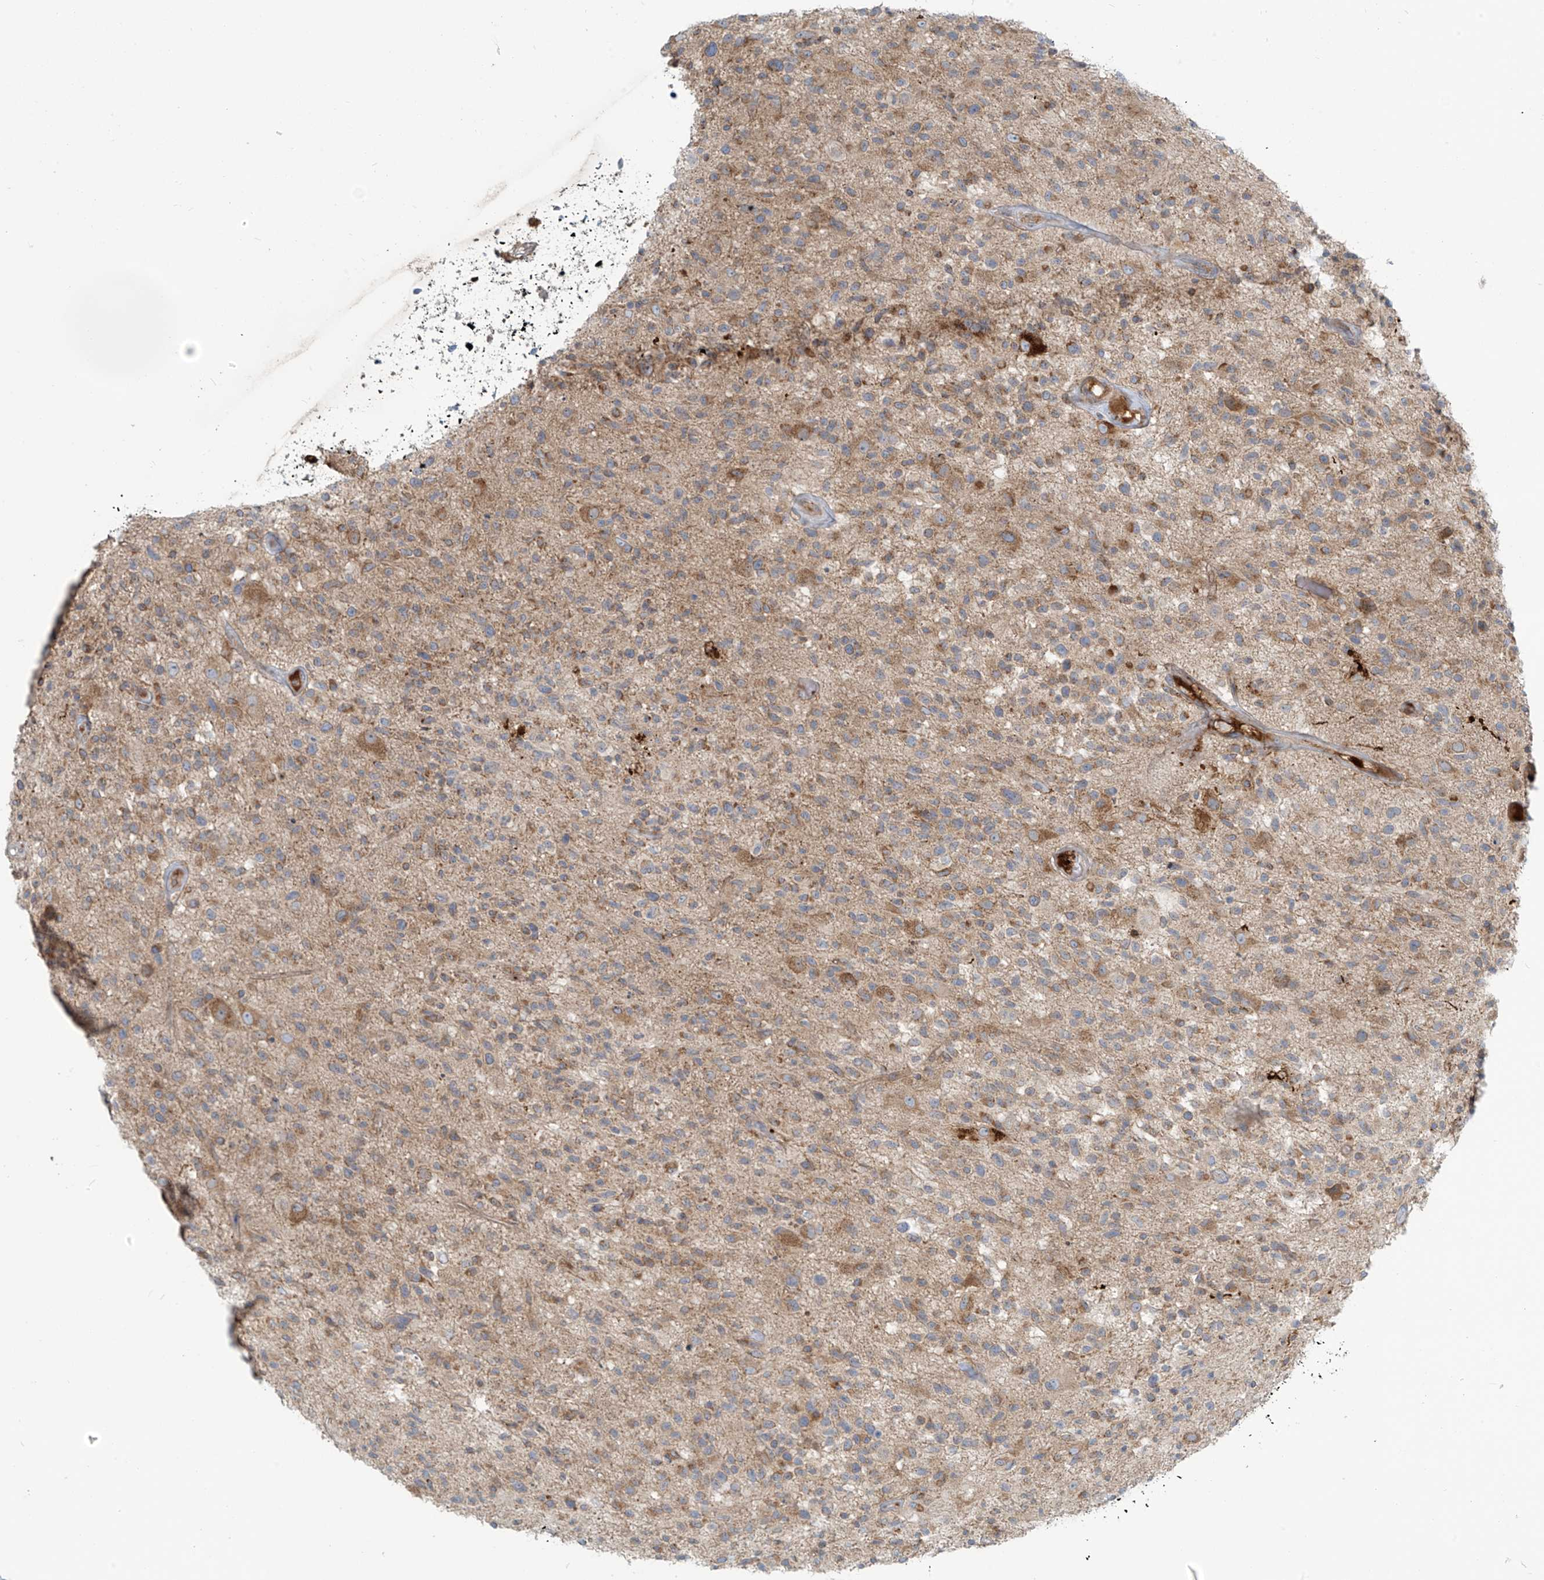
{"staining": {"intensity": "moderate", "quantity": "25%-75%", "location": "cytoplasmic/membranous"}, "tissue": "glioma", "cell_type": "Tumor cells", "image_type": "cancer", "snomed": [{"axis": "morphology", "description": "Glioma, malignant, High grade"}, {"axis": "morphology", "description": "Glioblastoma, NOS"}, {"axis": "topography", "description": "Brain"}], "caption": "This is an image of IHC staining of glioblastoma, which shows moderate positivity in the cytoplasmic/membranous of tumor cells.", "gene": "LZTS3", "patient": {"sex": "male", "age": 60}}